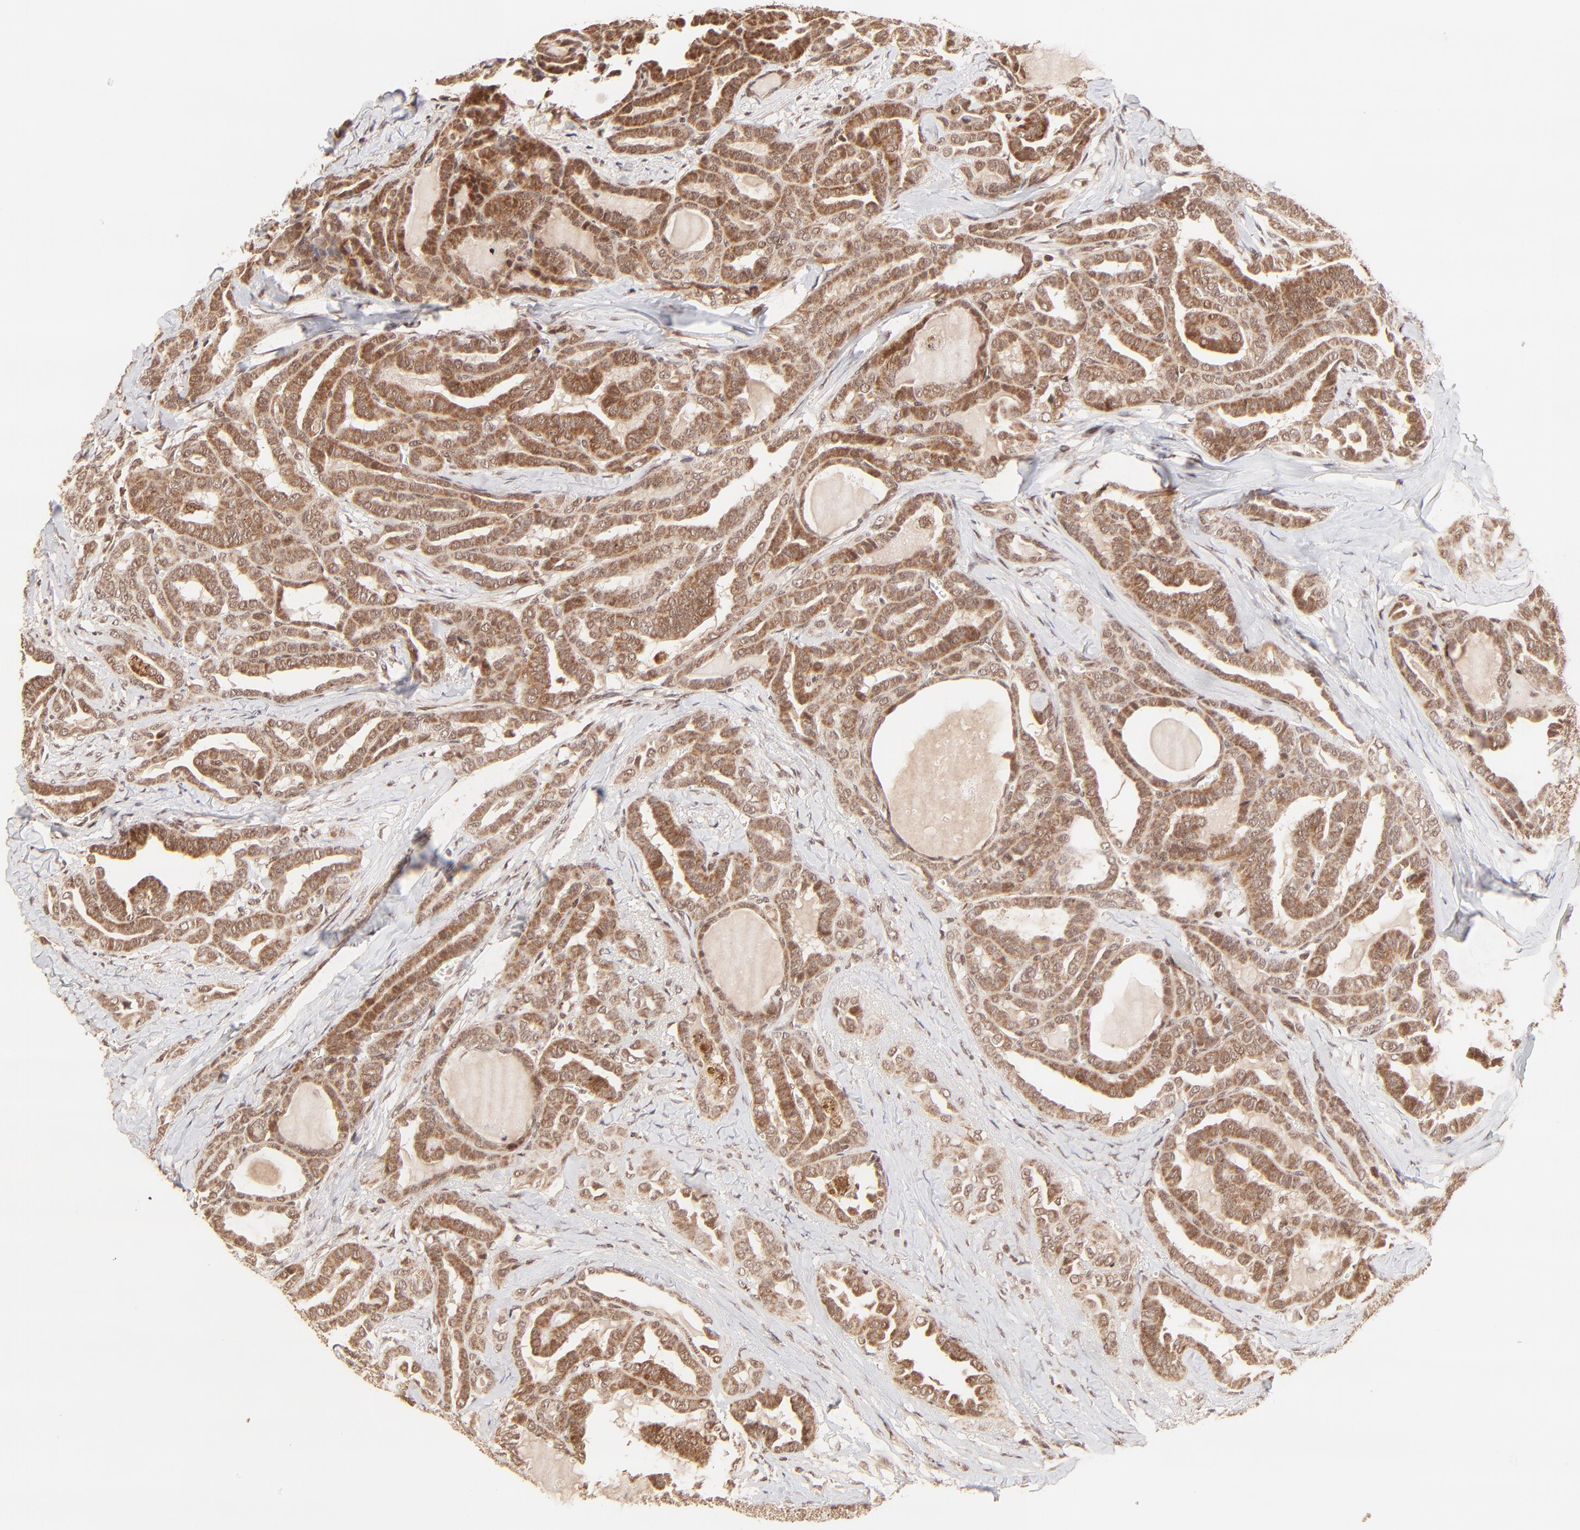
{"staining": {"intensity": "strong", "quantity": ">75%", "location": "cytoplasmic/membranous,nuclear"}, "tissue": "thyroid cancer", "cell_type": "Tumor cells", "image_type": "cancer", "snomed": [{"axis": "morphology", "description": "Carcinoma, NOS"}, {"axis": "topography", "description": "Thyroid gland"}], "caption": "A brown stain highlights strong cytoplasmic/membranous and nuclear positivity of a protein in human thyroid cancer (carcinoma) tumor cells. (DAB (3,3'-diaminobenzidine) IHC with brightfield microscopy, high magnification).", "gene": "MED15", "patient": {"sex": "female", "age": 91}}